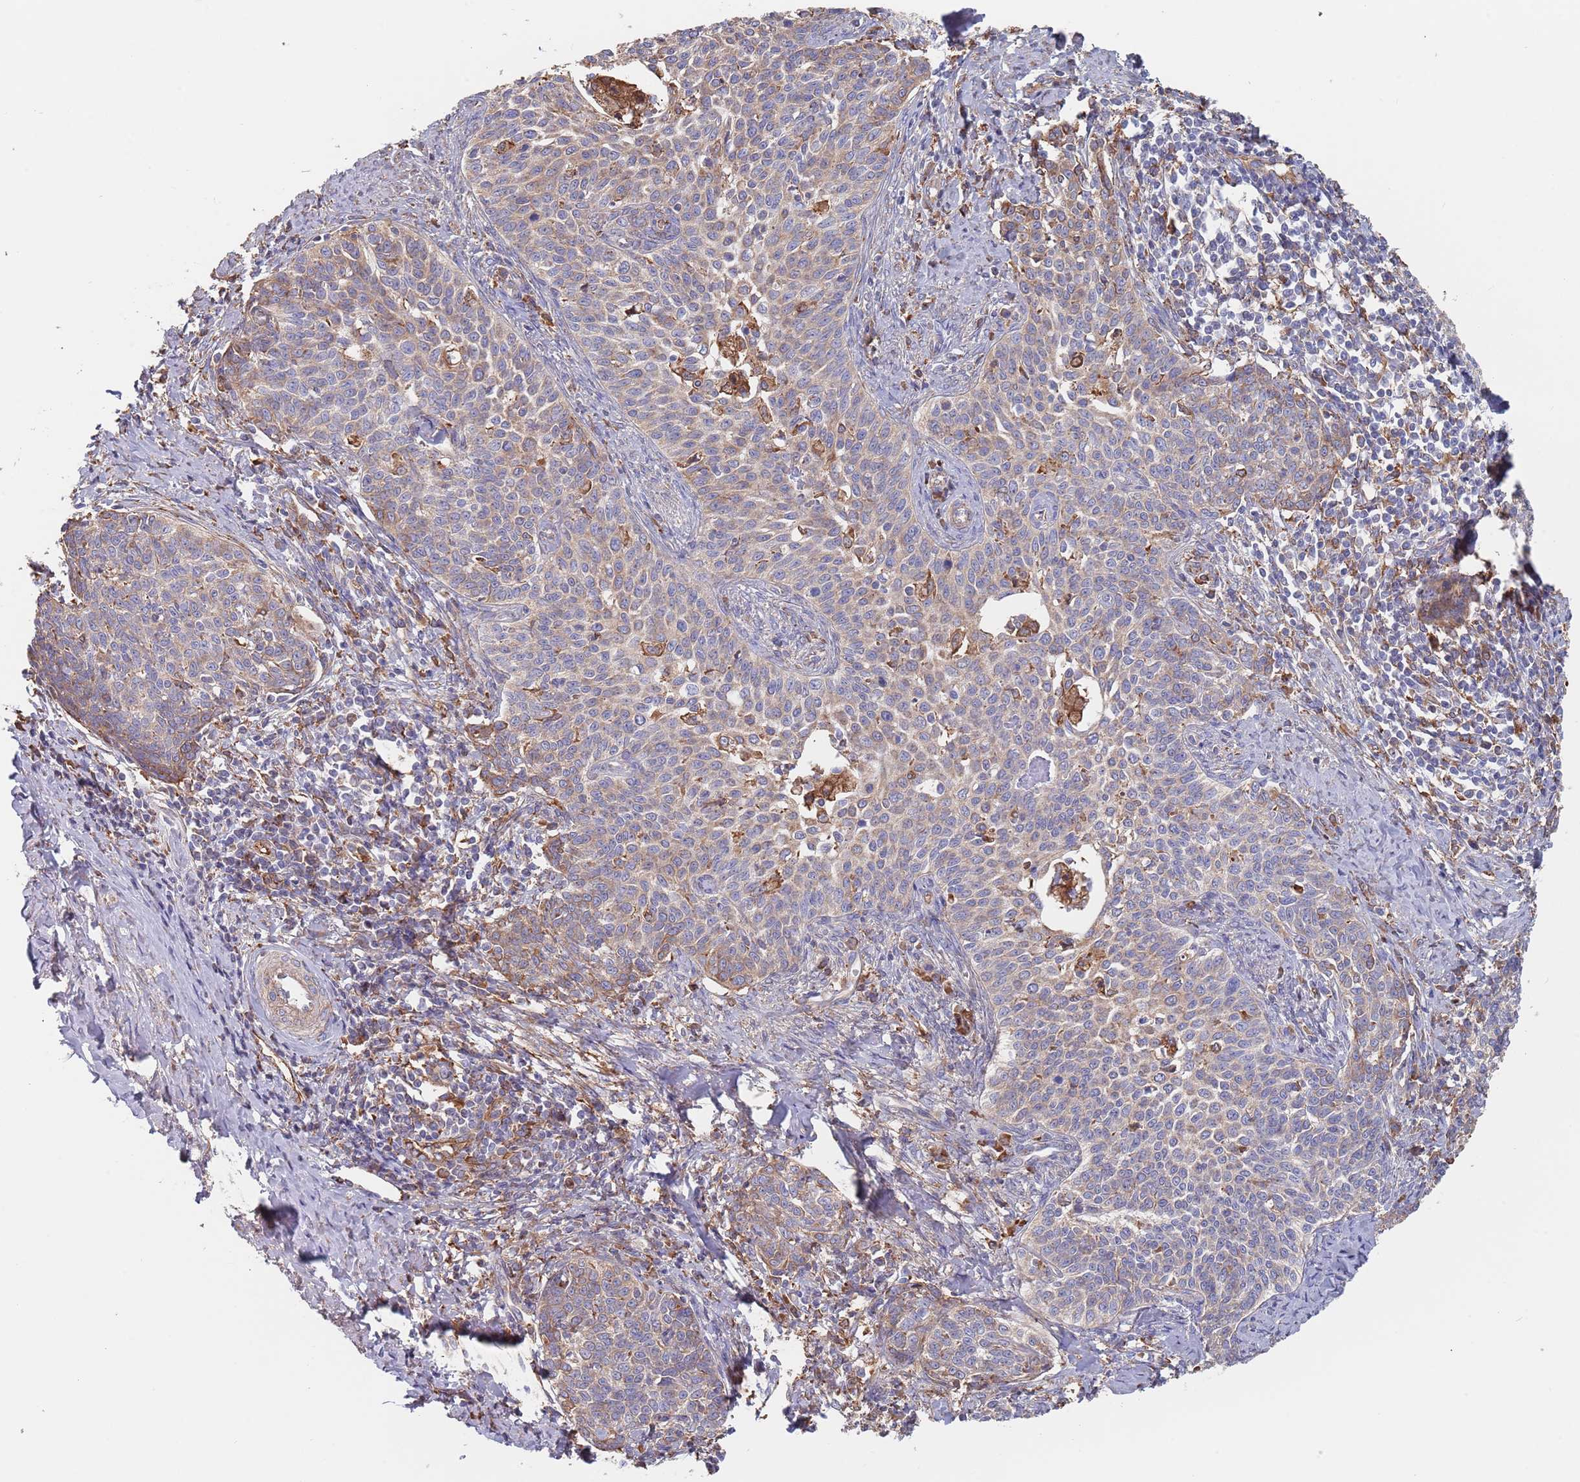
{"staining": {"intensity": "weak", "quantity": "25%-75%", "location": "cytoplasmic/membranous"}, "tissue": "cervical cancer", "cell_type": "Tumor cells", "image_type": "cancer", "snomed": [{"axis": "morphology", "description": "Squamous cell carcinoma, NOS"}, {"axis": "topography", "description": "Cervix"}], "caption": "Immunohistochemistry of human squamous cell carcinoma (cervical) shows low levels of weak cytoplasmic/membranous expression in approximately 25%-75% of tumor cells.", "gene": "DCUN1D3", "patient": {"sex": "female", "age": 39}}